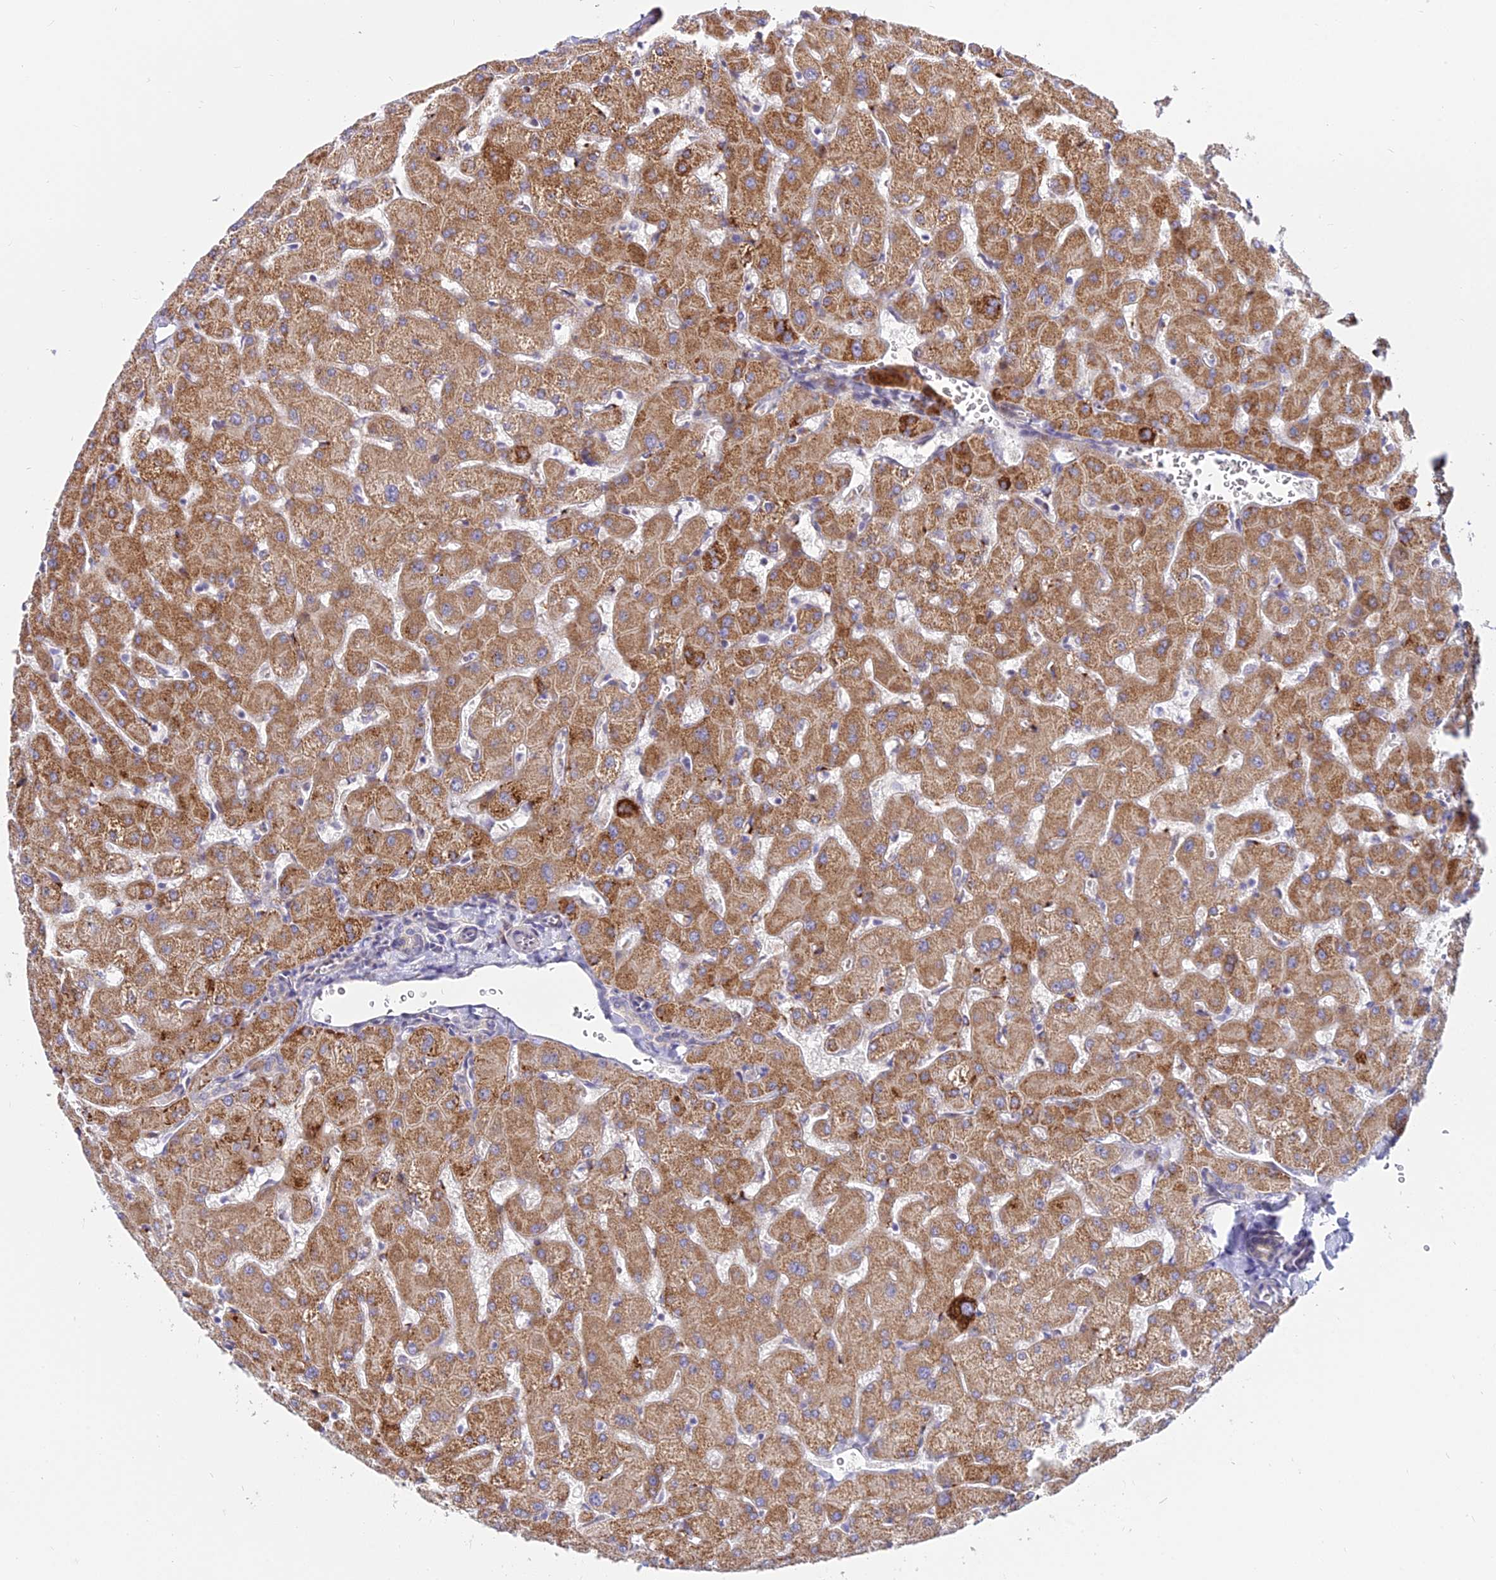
{"staining": {"intensity": "negative", "quantity": "none", "location": "none"}, "tissue": "liver", "cell_type": "Cholangiocytes", "image_type": "normal", "snomed": [{"axis": "morphology", "description": "Normal tissue, NOS"}, {"axis": "topography", "description": "Liver"}], "caption": "DAB (3,3'-diaminobenzidine) immunohistochemical staining of normal human liver shows no significant staining in cholangiocytes. Nuclei are stained in blue.", "gene": "C6orf163", "patient": {"sex": "female", "age": 63}}